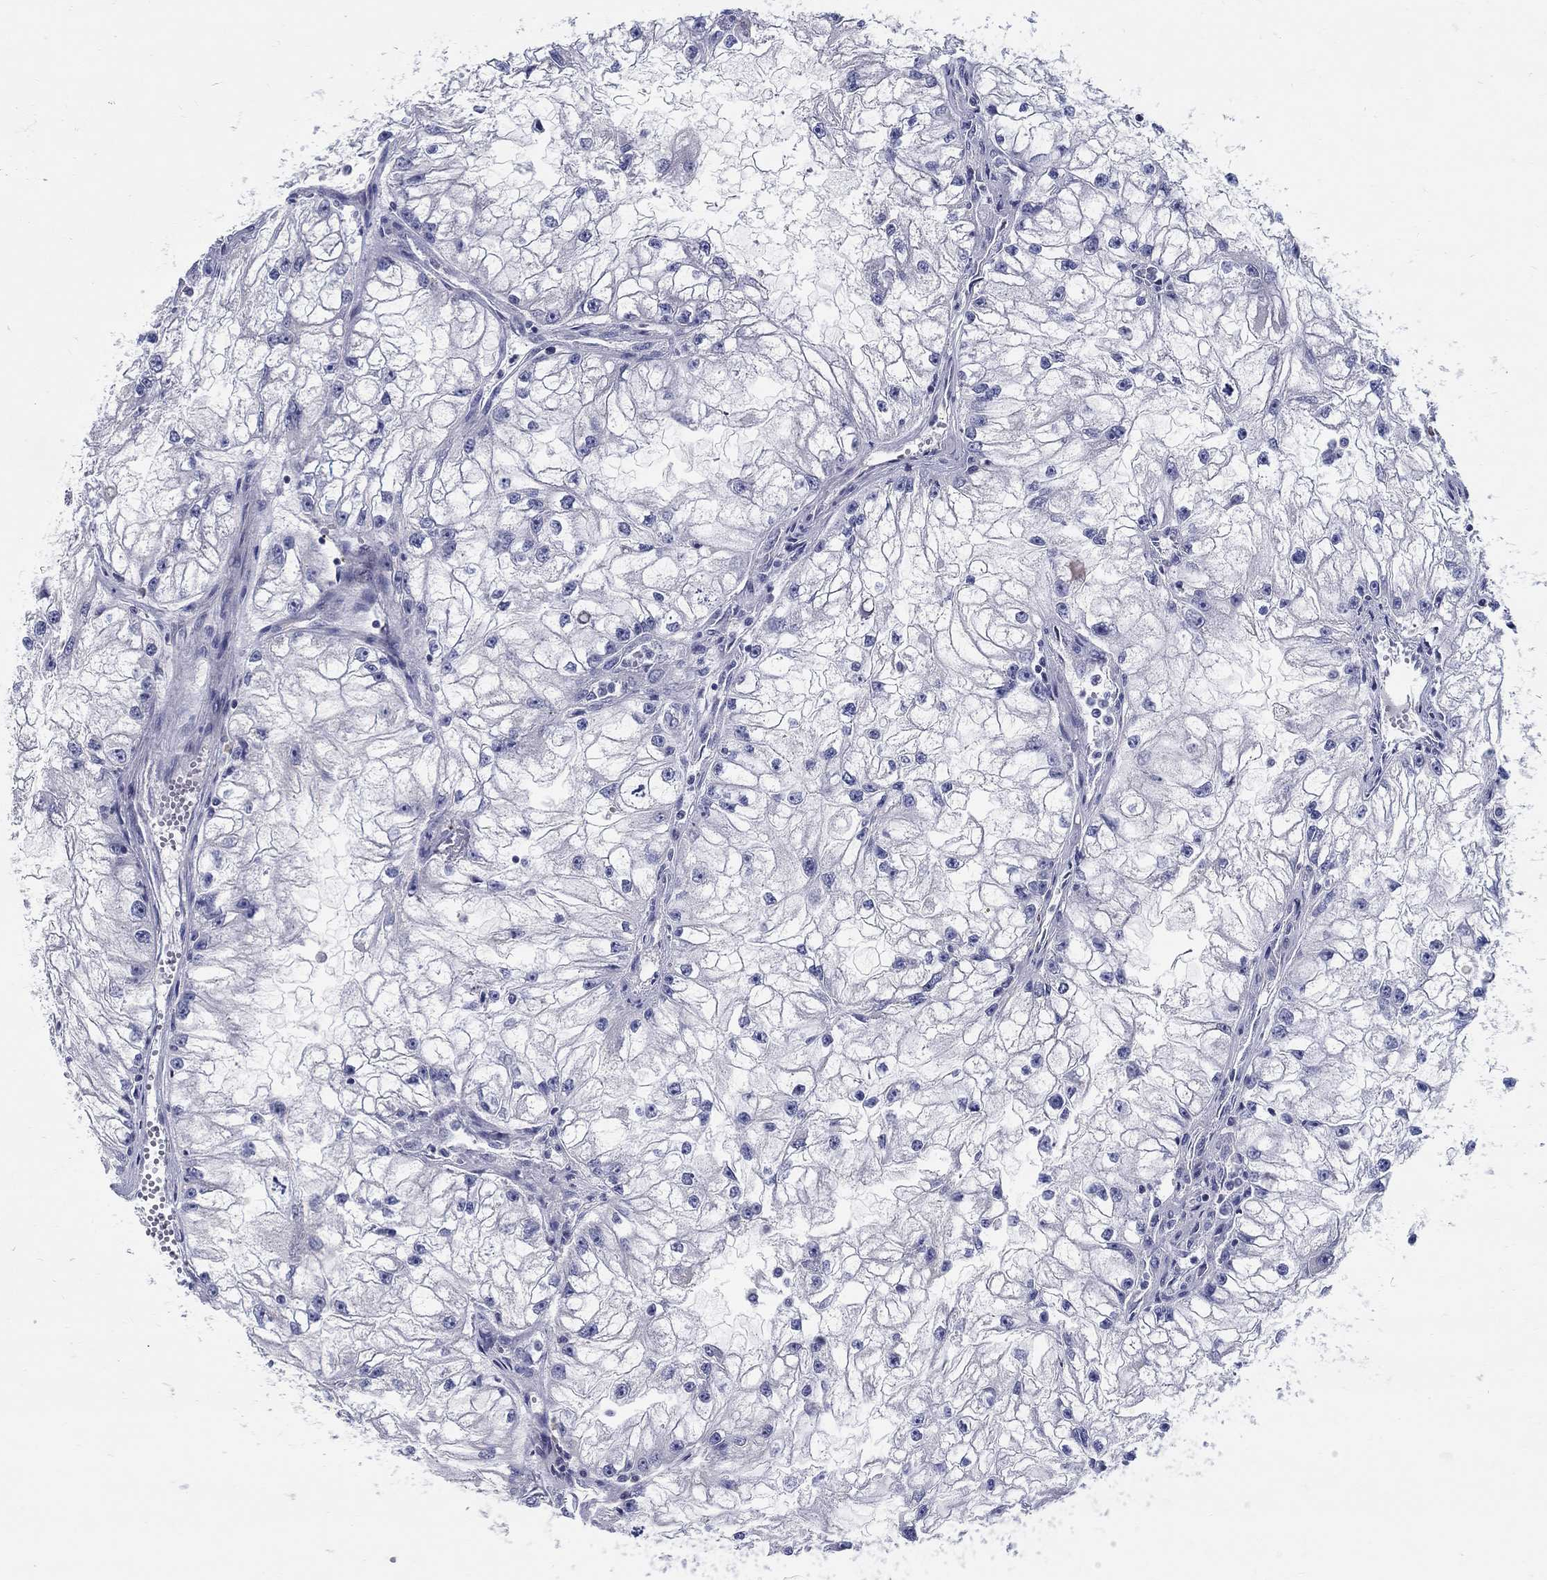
{"staining": {"intensity": "negative", "quantity": "none", "location": "none"}, "tissue": "renal cancer", "cell_type": "Tumor cells", "image_type": "cancer", "snomed": [{"axis": "morphology", "description": "Adenocarcinoma, NOS"}, {"axis": "topography", "description": "Kidney"}], "caption": "Image shows no significant protein expression in tumor cells of renal adenocarcinoma.", "gene": "C16orf46", "patient": {"sex": "male", "age": 59}}